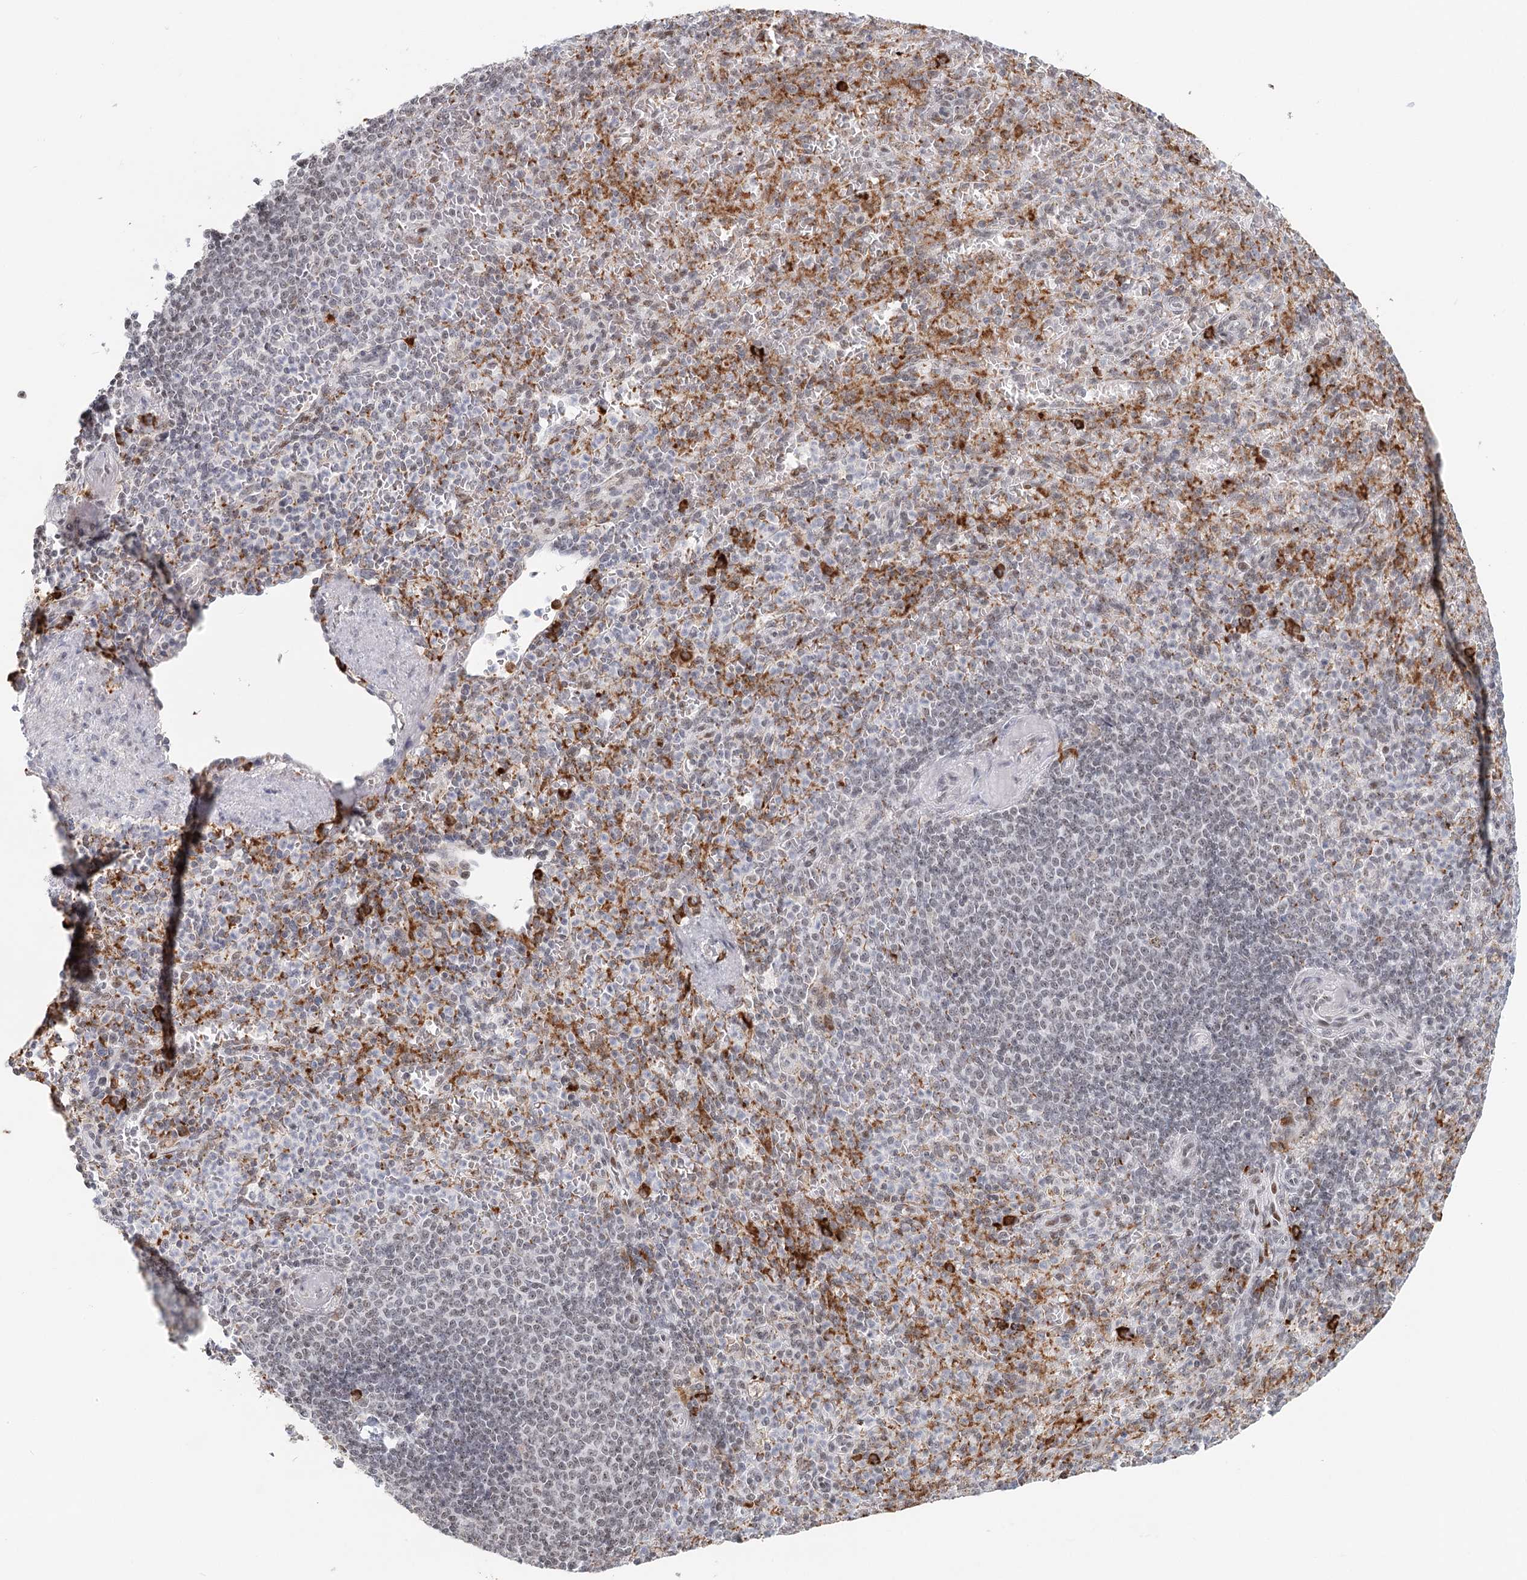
{"staining": {"intensity": "strong", "quantity": "<25%", "location": "cytoplasmic/membranous"}, "tissue": "spleen", "cell_type": "Cells in red pulp", "image_type": "normal", "snomed": [{"axis": "morphology", "description": "Normal tissue, NOS"}, {"axis": "topography", "description": "Spleen"}], "caption": "A brown stain shows strong cytoplasmic/membranous positivity of a protein in cells in red pulp of normal spleen. (Brightfield microscopy of DAB IHC at high magnification).", "gene": "BNIP5", "patient": {"sex": "female", "age": 74}}